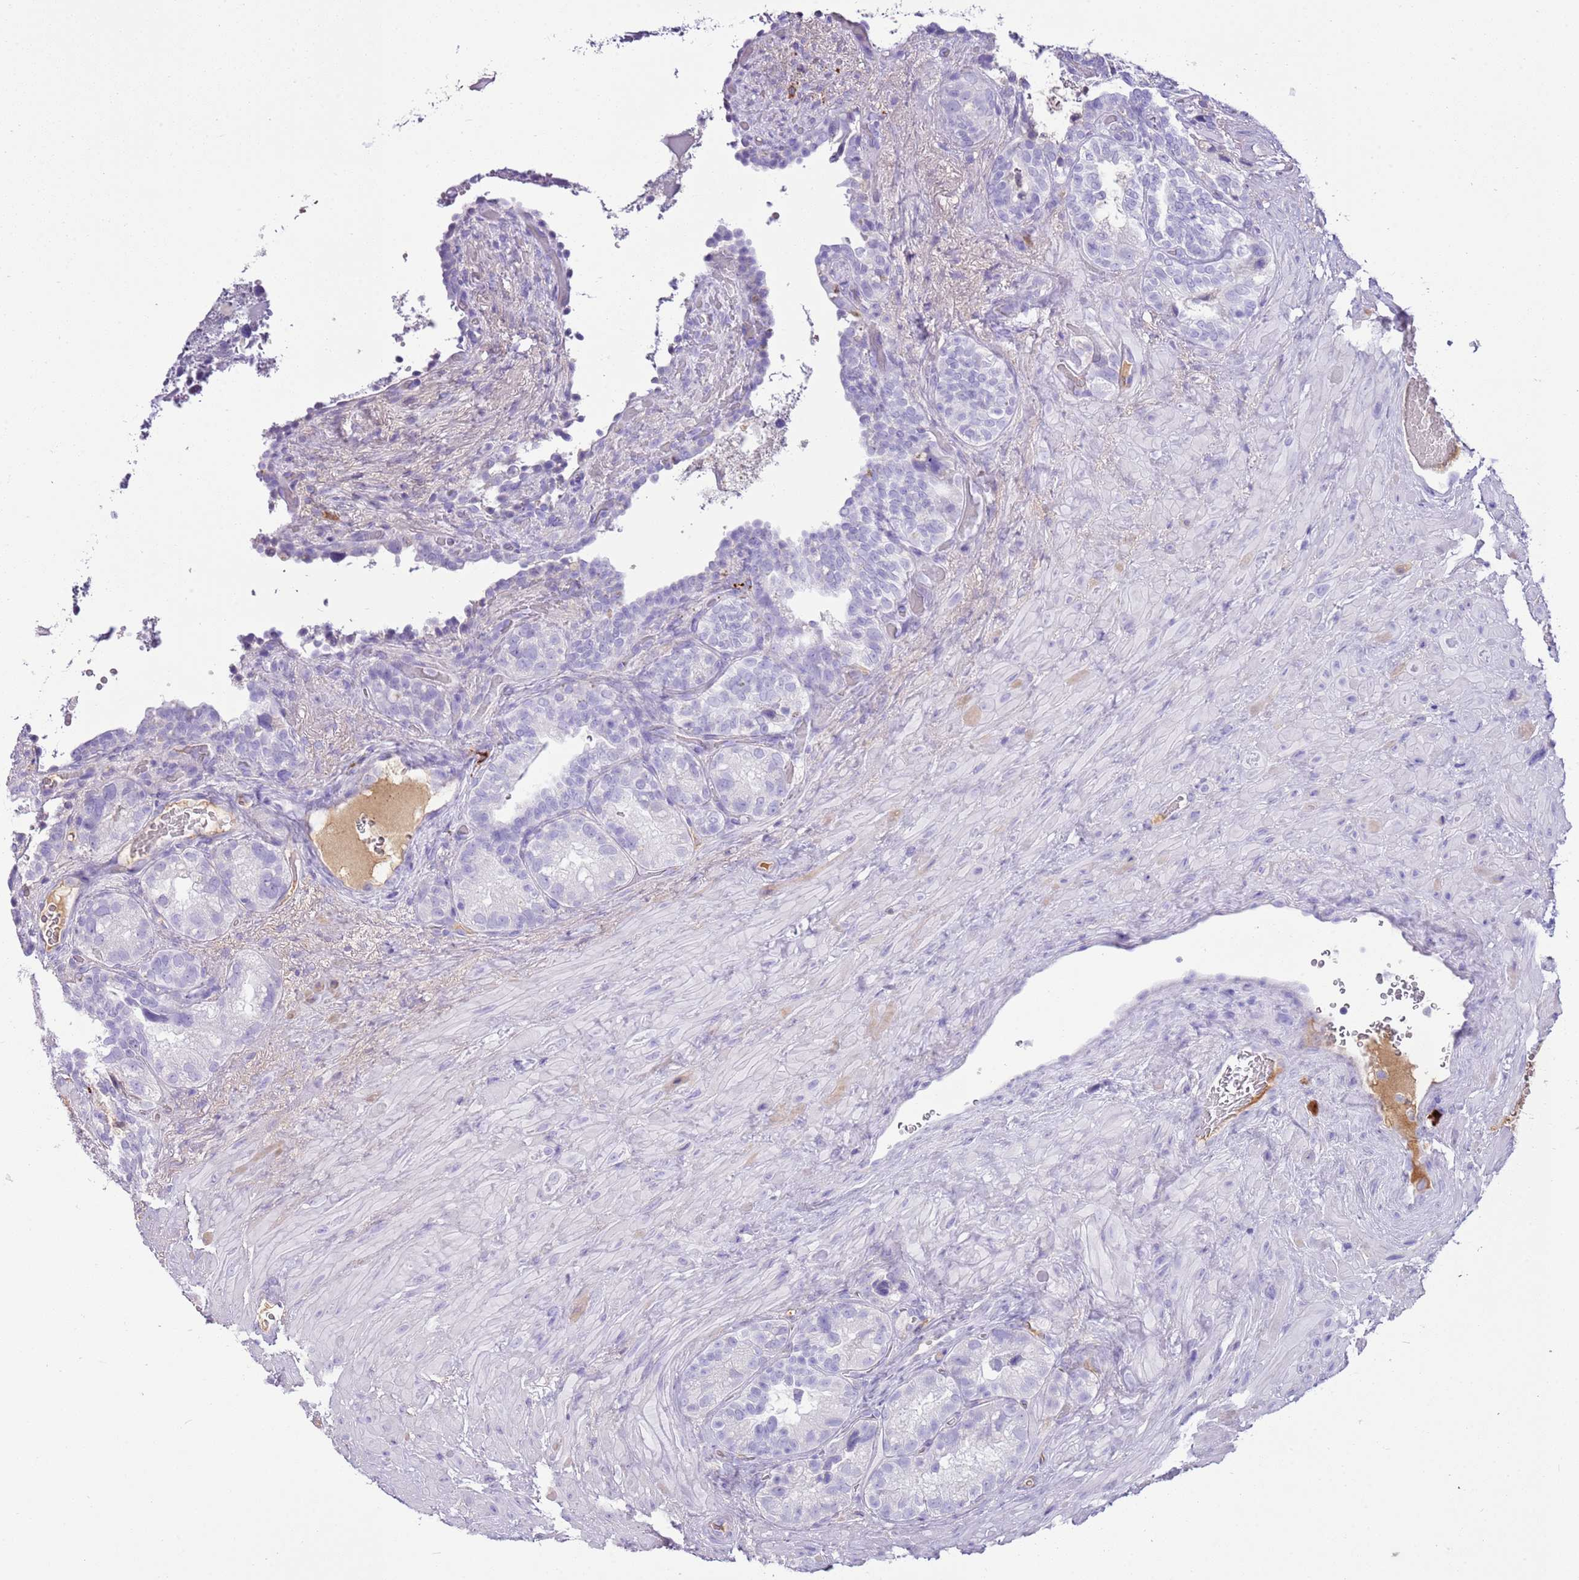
{"staining": {"intensity": "negative", "quantity": "none", "location": "none"}, "tissue": "seminal vesicle", "cell_type": "Glandular cells", "image_type": "normal", "snomed": [{"axis": "morphology", "description": "Normal tissue, NOS"}, {"axis": "topography", "description": "Seminal veicle"}, {"axis": "topography", "description": "Peripheral nerve tissue"}], "caption": "This micrograph is of benign seminal vesicle stained with IHC to label a protein in brown with the nuclei are counter-stained blue. There is no expression in glandular cells. (DAB (3,3'-diaminobenzidine) immunohistochemistry (IHC) visualized using brightfield microscopy, high magnification).", "gene": "IGKV3", "patient": {"sex": "male", "age": 67}}